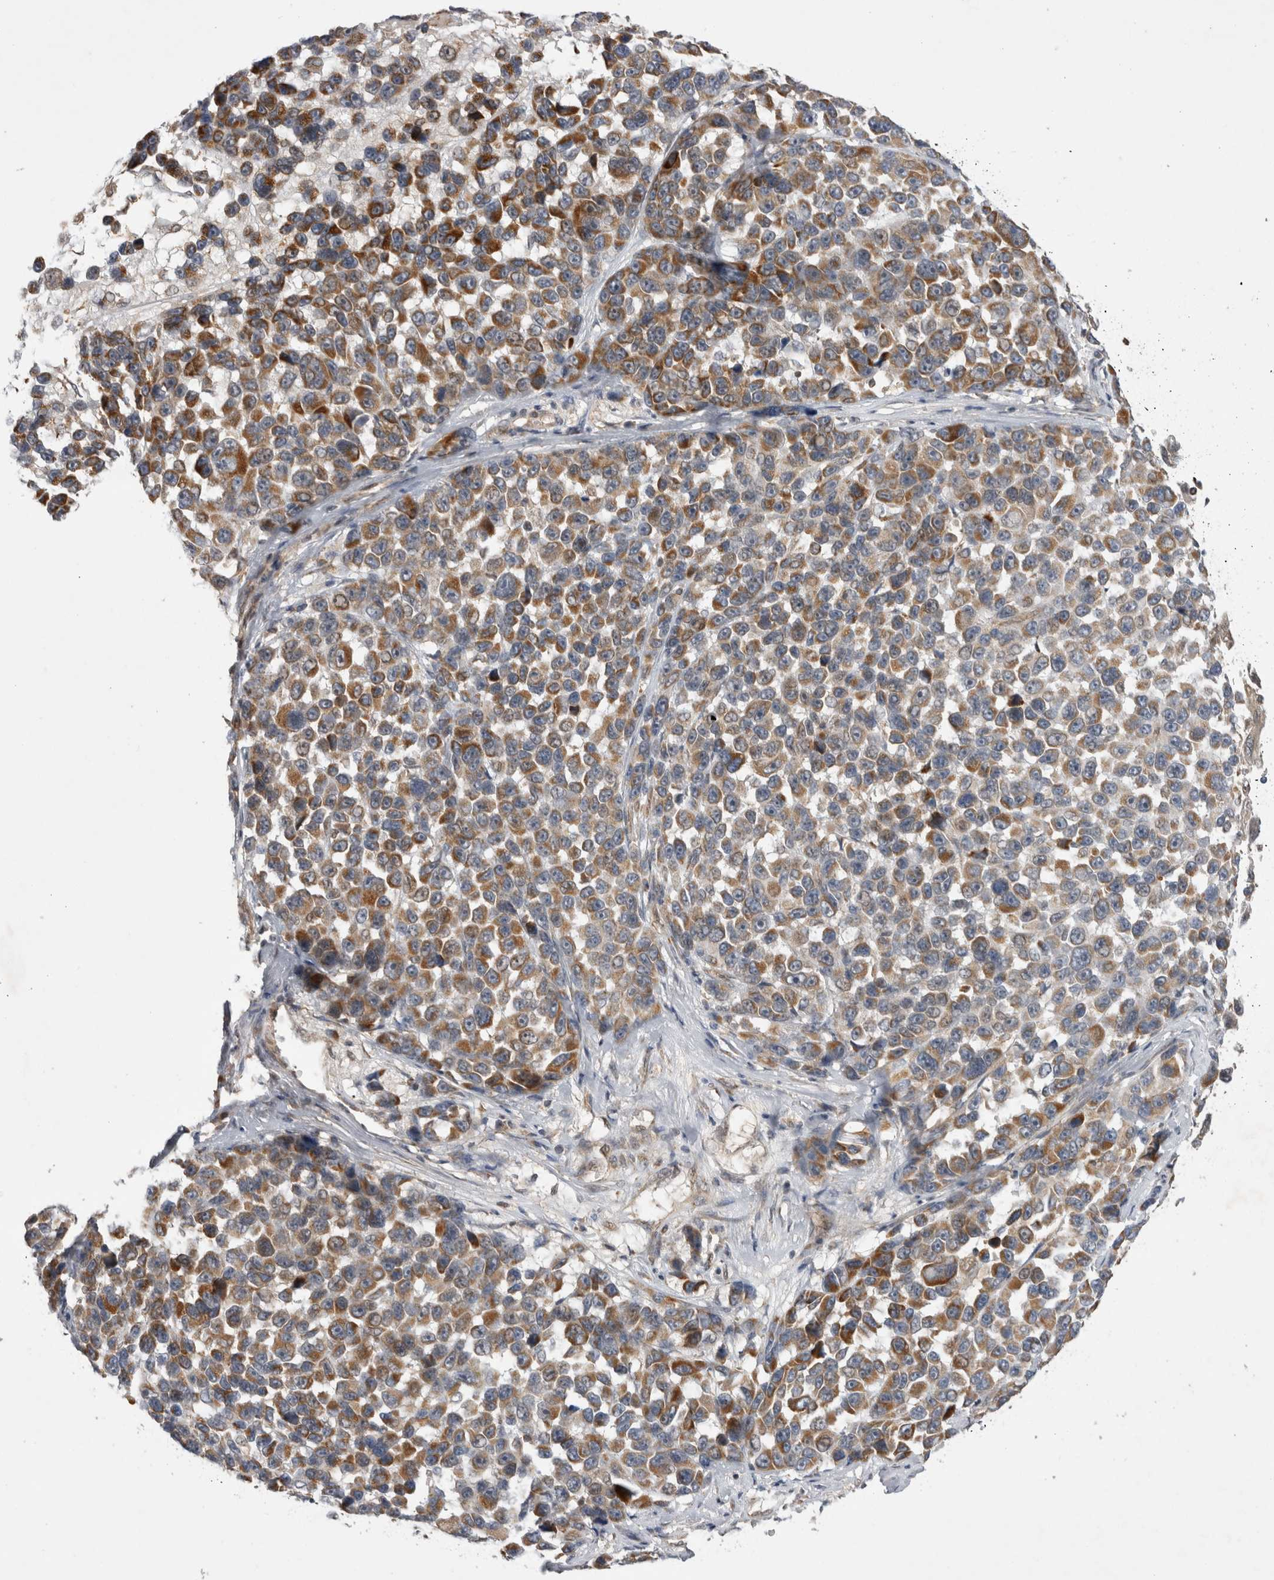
{"staining": {"intensity": "moderate", "quantity": ">75%", "location": "cytoplasmic/membranous"}, "tissue": "melanoma", "cell_type": "Tumor cells", "image_type": "cancer", "snomed": [{"axis": "morphology", "description": "Malignant melanoma, NOS"}, {"axis": "topography", "description": "Skin"}], "caption": "Human melanoma stained with a protein marker exhibits moderate staining in tumor cells.", "gene": "KCNIP1", "patient": {"sex": "male", "age": 53}}